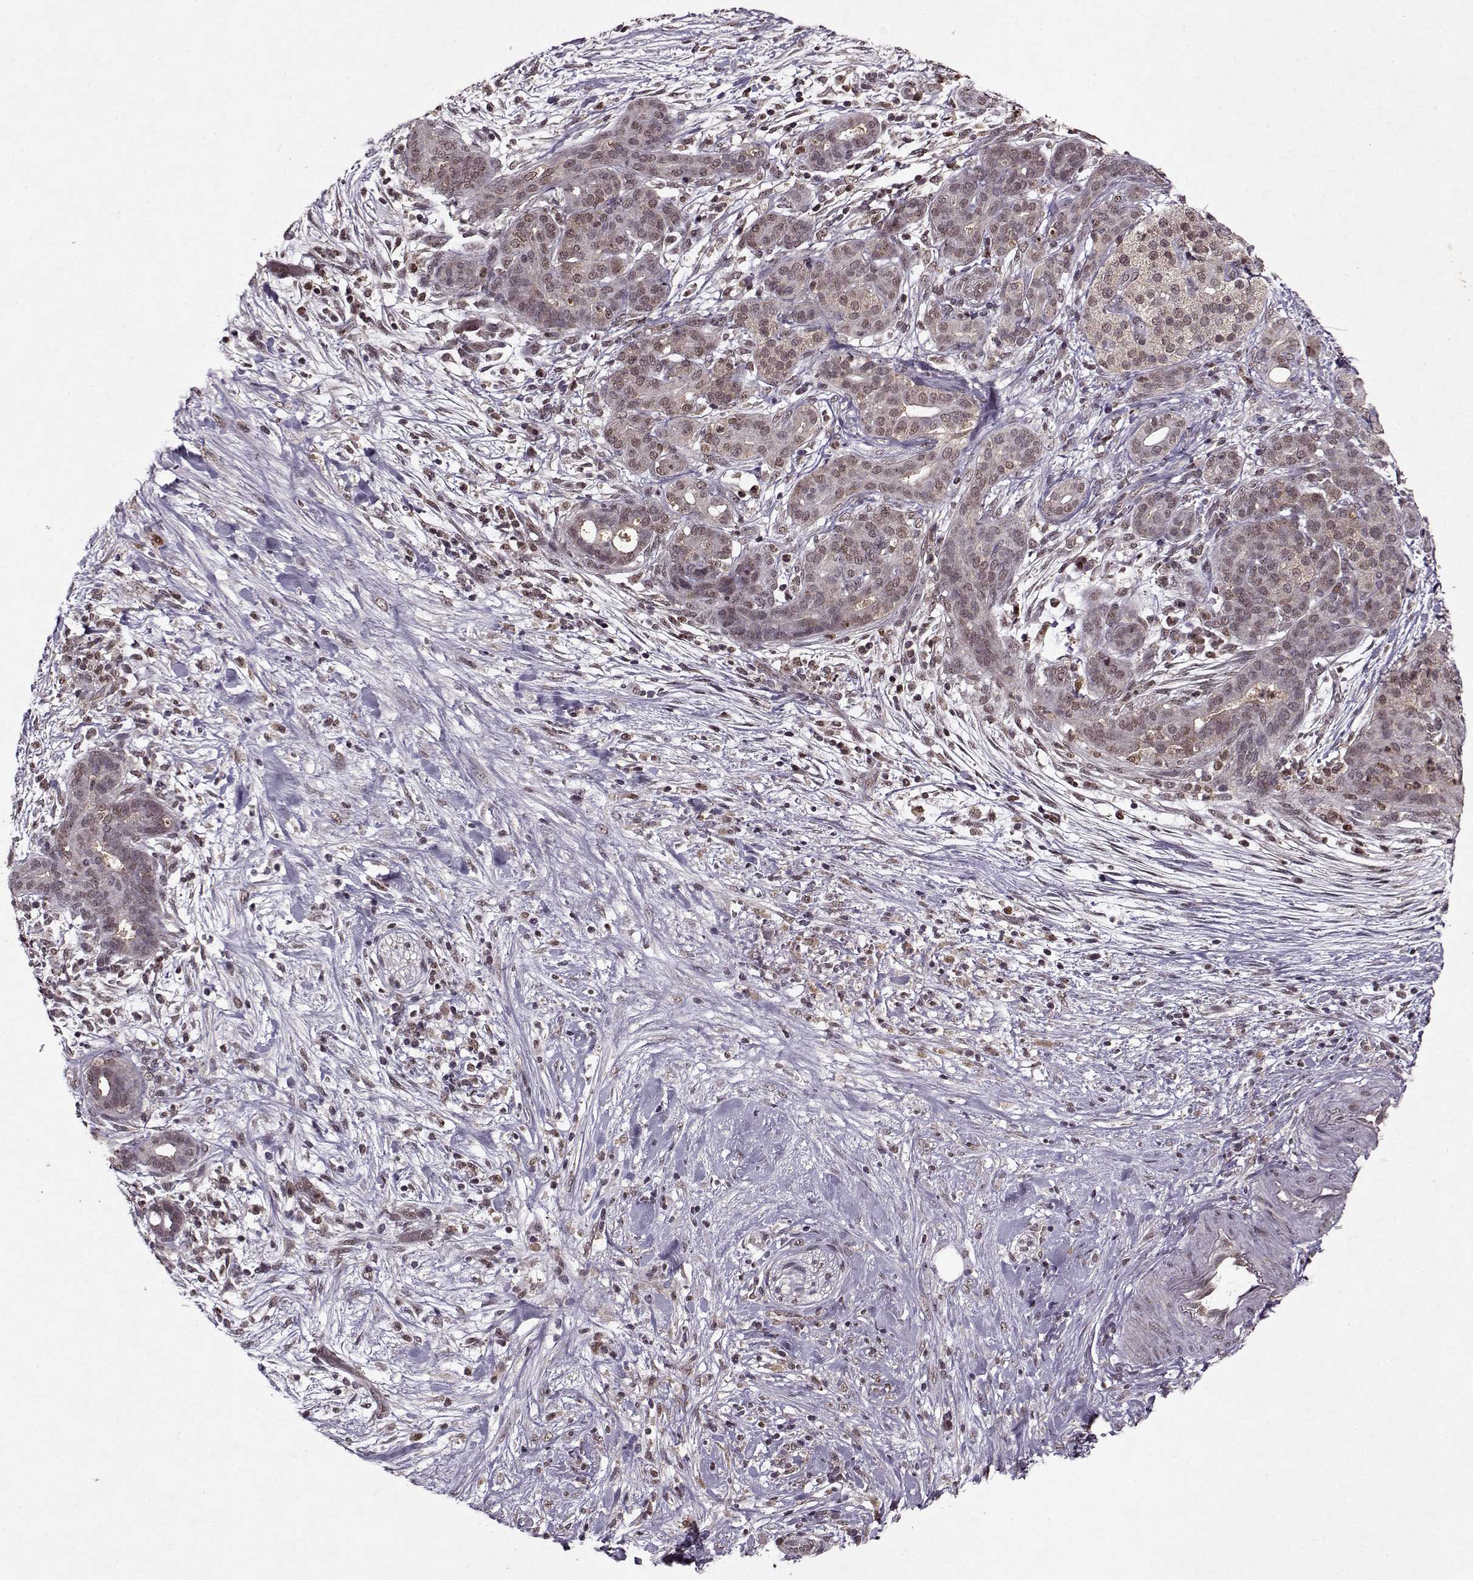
{"staining": {"intensity": "weak", "quantity": ">75%", "location": "nuclear"}, "tissue": "pancreatic cancer", "cell_type": "Tumor cells", "image_type": "cancer", "snomed": [{"axis": "morphology", "description": "Adenocarcinoma, NOS"}, {"axis": "topography", "description": "Pancreas"}], "caption": "Brown immunohistochemical staining in pancreatic adenocarcinoma exhibits weak nuclear positivity in approximately >75% of tumor cells.", "gene": "PSMA7", "patient": {"sex": "male", "age": 44}}